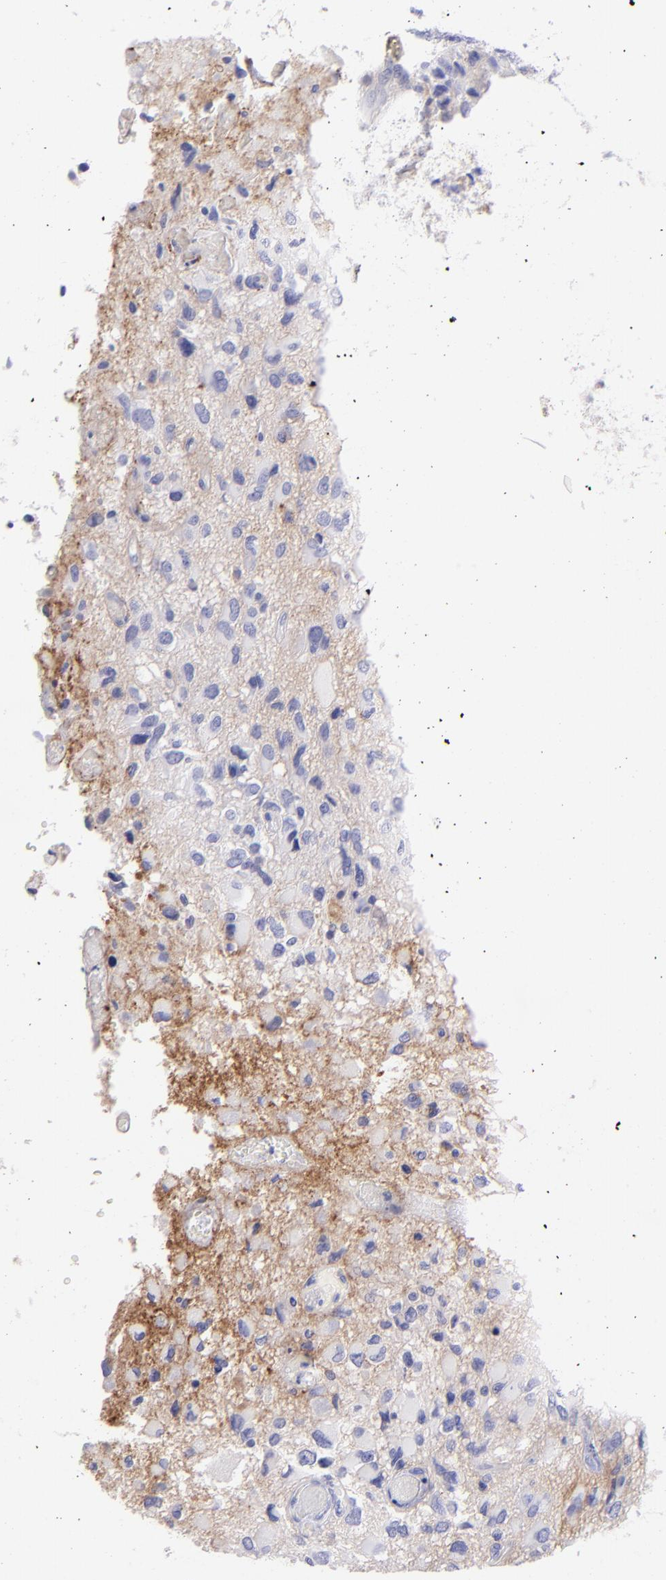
{"staining": {"intensity": "weak", "quantity": "<25%", "location": "cytoplasmic/membranous"}, "tissue": "glioma", "cell_type": "Tumor cells", "image_type": "cancer", "snomed": [{"axis": "morphology", "description": "Glioma, malignant, High grade"}, {"axis": "topography", "description": "Brain"}], "caption": "This is a photomicrograph of IHC staining of glioma, which shows no staining in tumor cells.", "gene": "CD81", "patient": {"sex": "male", "age": 69}}